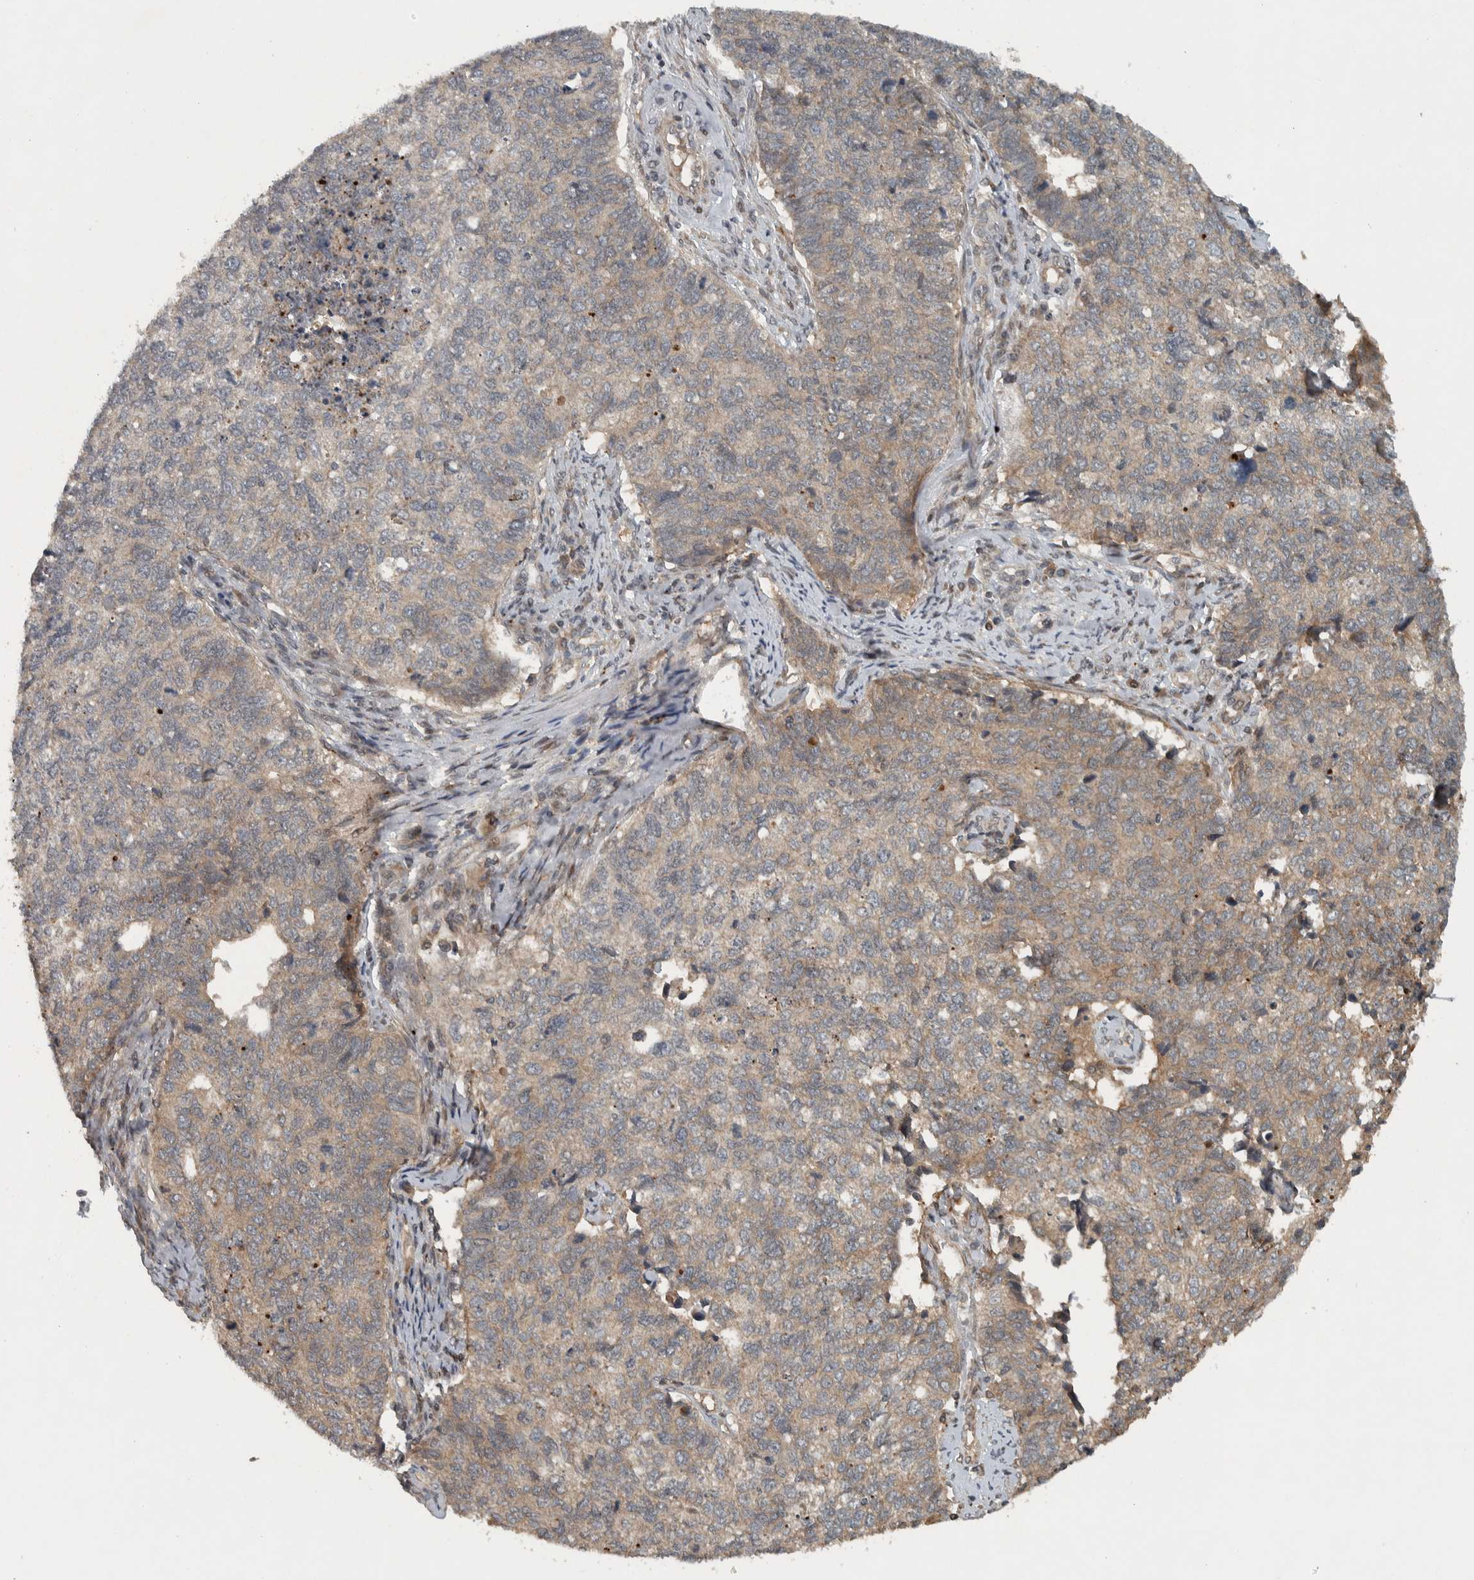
{"staining": {"intensity": "moderate", "quantity": "25%-75%", "location": "cytoplasmic/membranous"}, "tissue": "cervical cancer", "cell_type": "Tumor cells", "image_type": "cancer", "snomed": [{"axis": "morphology", "description": "Squamous cell carcinoma, NOS"}, {"axis": "topography", "description": "Cervix"}], "caption": "This is an image of IHC staining of cervical squamous cell carcinoma, which shows moderate positivity in the cytoplasmic/membranous of tumor cells.", "gene": "KIFAP3", "patient": {"sex": "female", "age": 63}}